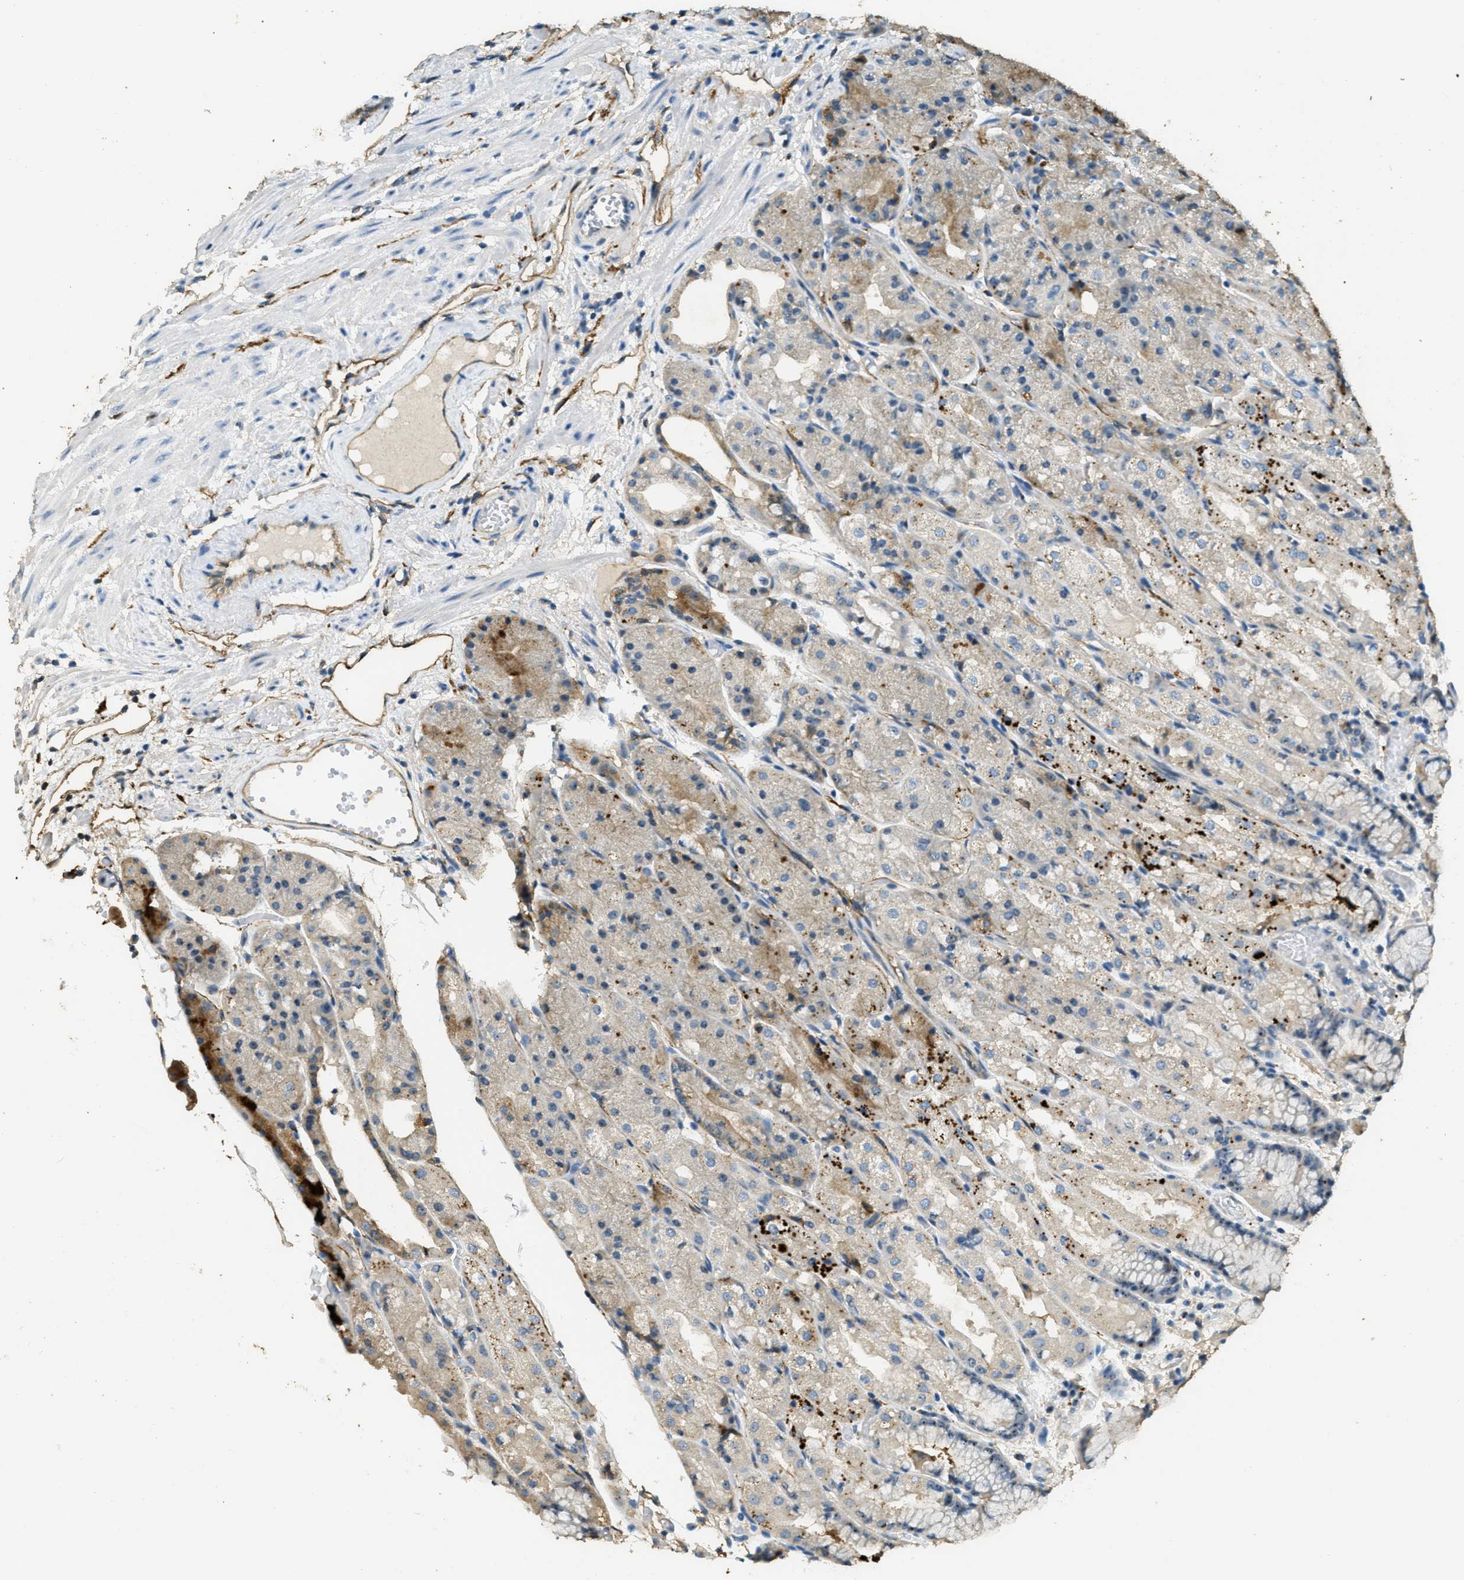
{"staining": {"intensity": "weak", "quantity": "25%-75%", "location": "cytoplasmic/membranous,nuclear"}, "tissue": "stomach", "cell_type": "Glandular cells", "image_type": "normal", "snomed": [{"axis": "morphology", "description": "Normal tissue, NOS"}, {"axis": "topography", "description": "Stomach, upper"}], "caption": "Stomach stained with IHC reveals weak cytoplasmic/membranous,nuclear staining in about 25%-75% of glandular cells.", "gene": "OSMR", "patient": {"sex": "male", "age": 72}}